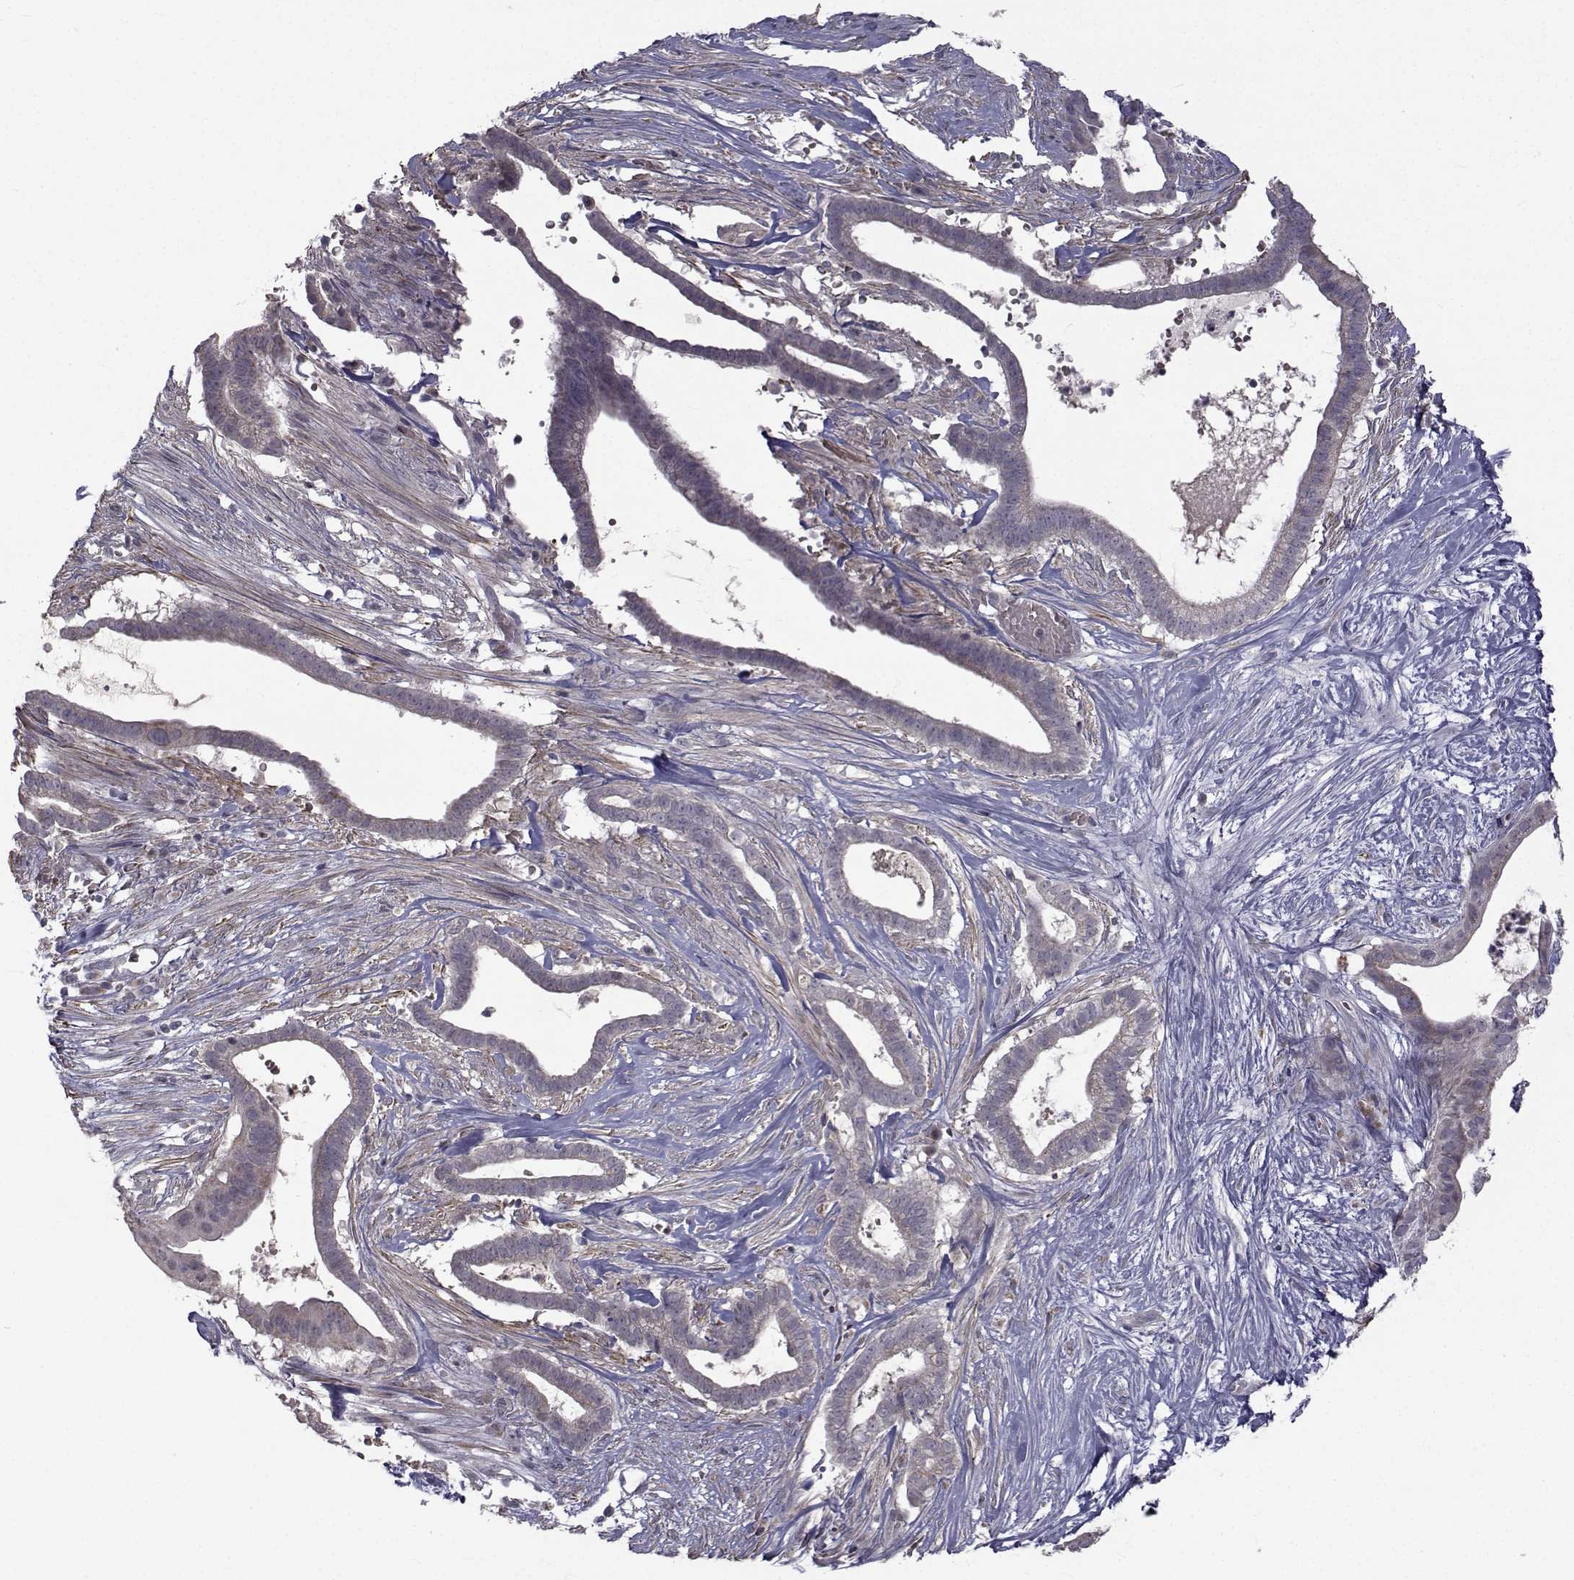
{"staining": {"intensity": "negative", "quantity": "none", "location": "none"}, "tissue": "pancreatic cancer", "cell_type": "Tumor cells", "image_type": "cancer", "snomed": [{"axis": "morphology", "description": "Adenocarcinoma, NOS"}, {"axis": "topography", "description": "Pancreas"}], "caption": "This is an IHC micrograph of pancreatic cancer. There is no positivity in tumor cells.", "gene": "FDXR", "patient": {"sex": "male", "age": 61}}